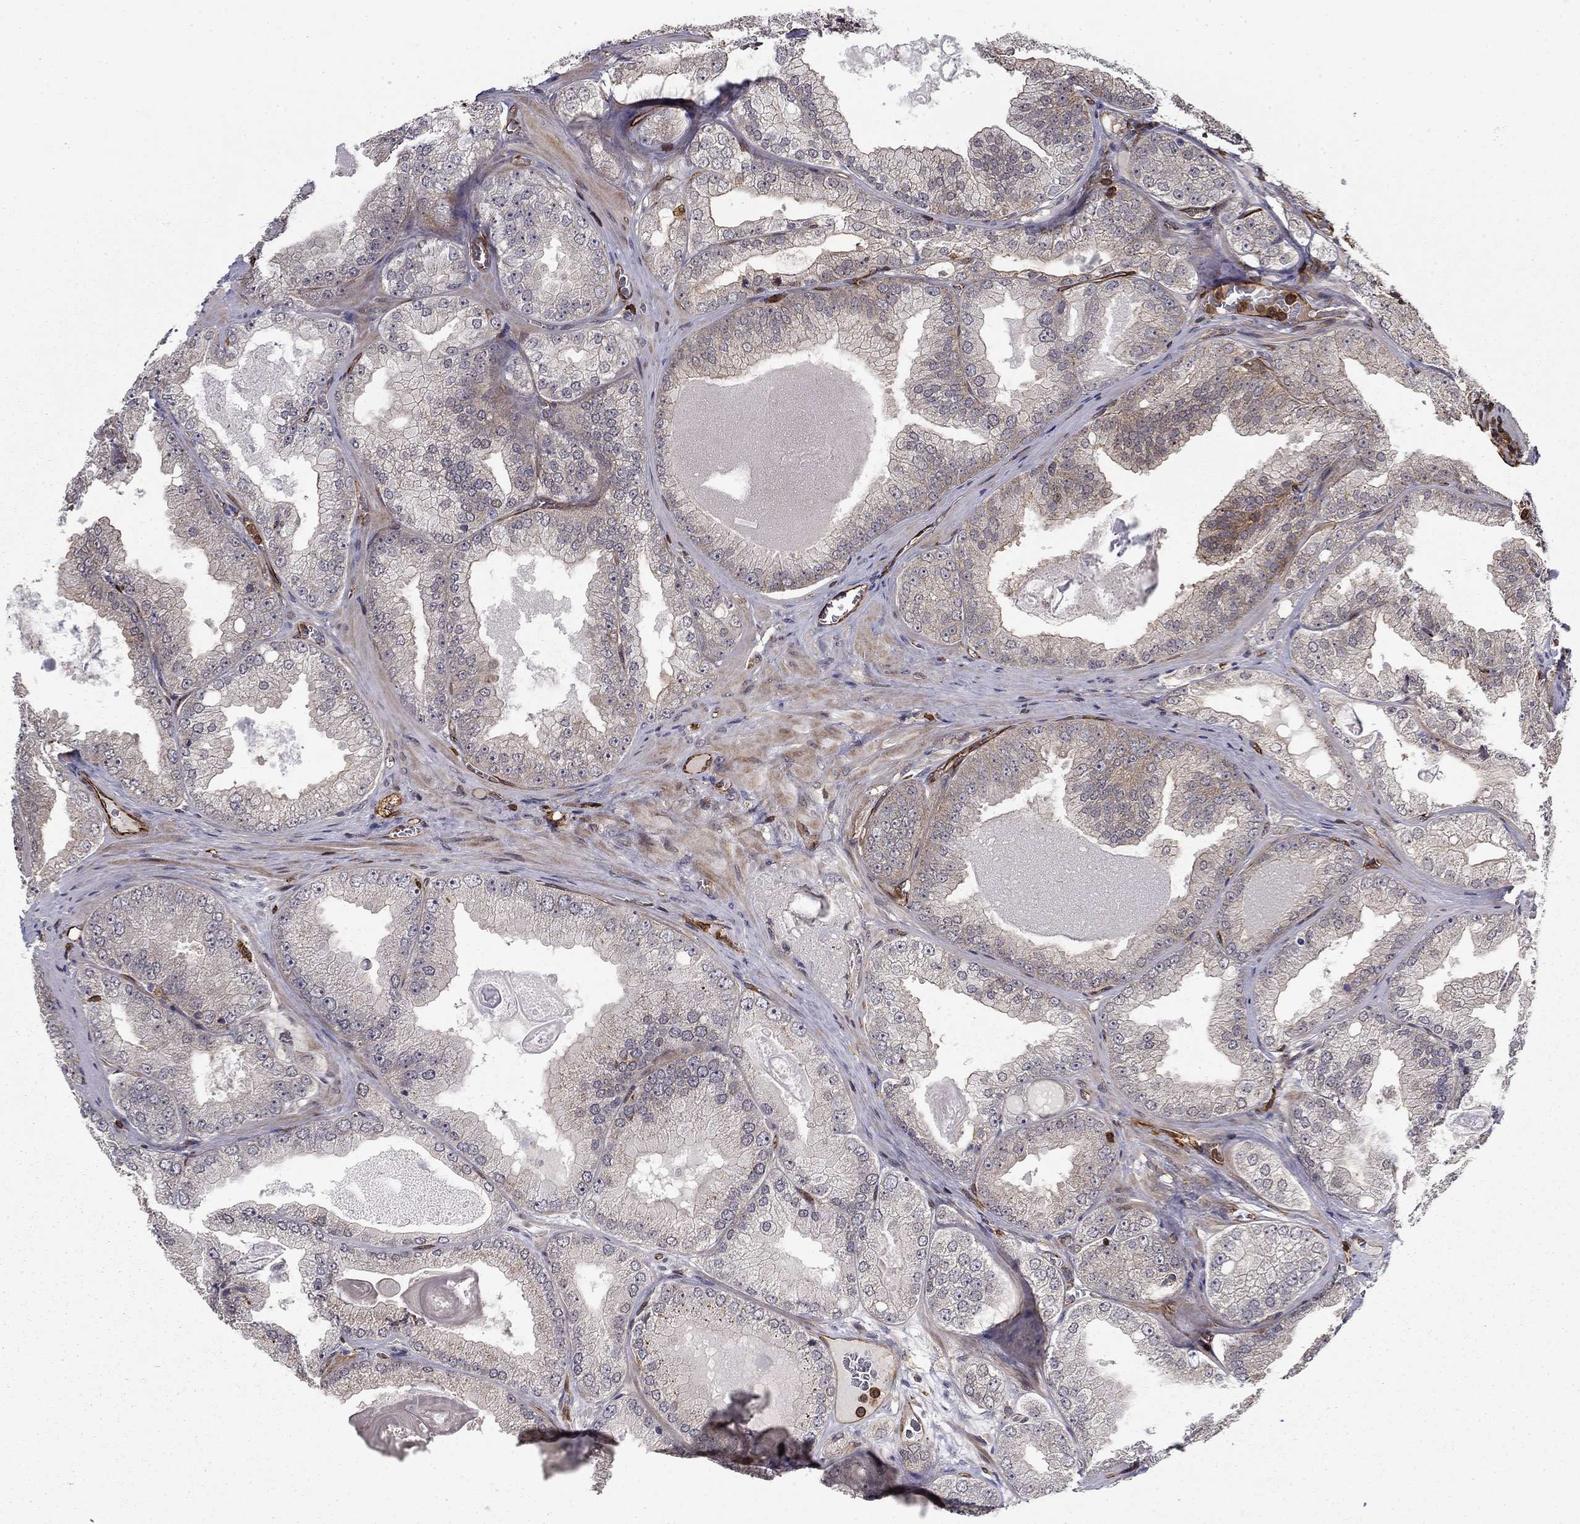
{"staining": {"intensity": "weak", "quantity": "<25%", "location": "cytoplasmic/membranous"}, "tissue": "prostate cancer", "cell_type": "Tumor cells", "image_type": "cancer", "snomed": [{"axis": "morphology", "description": "Adenocarcinoma, Low grade"}, {"axis": "topography", "description": "Prostate"}], "caption": "Immunohistochemistry (IHC) photomicrograph of neoplastic tissue: prostate adenocarcinoma (low-grade) stained with DAB (3,3'-diaminobenzidine) exhibits no significant protein expression in tumor cells.", "gene": "ADM", "patient": {"sex": "male", "age": 72}}